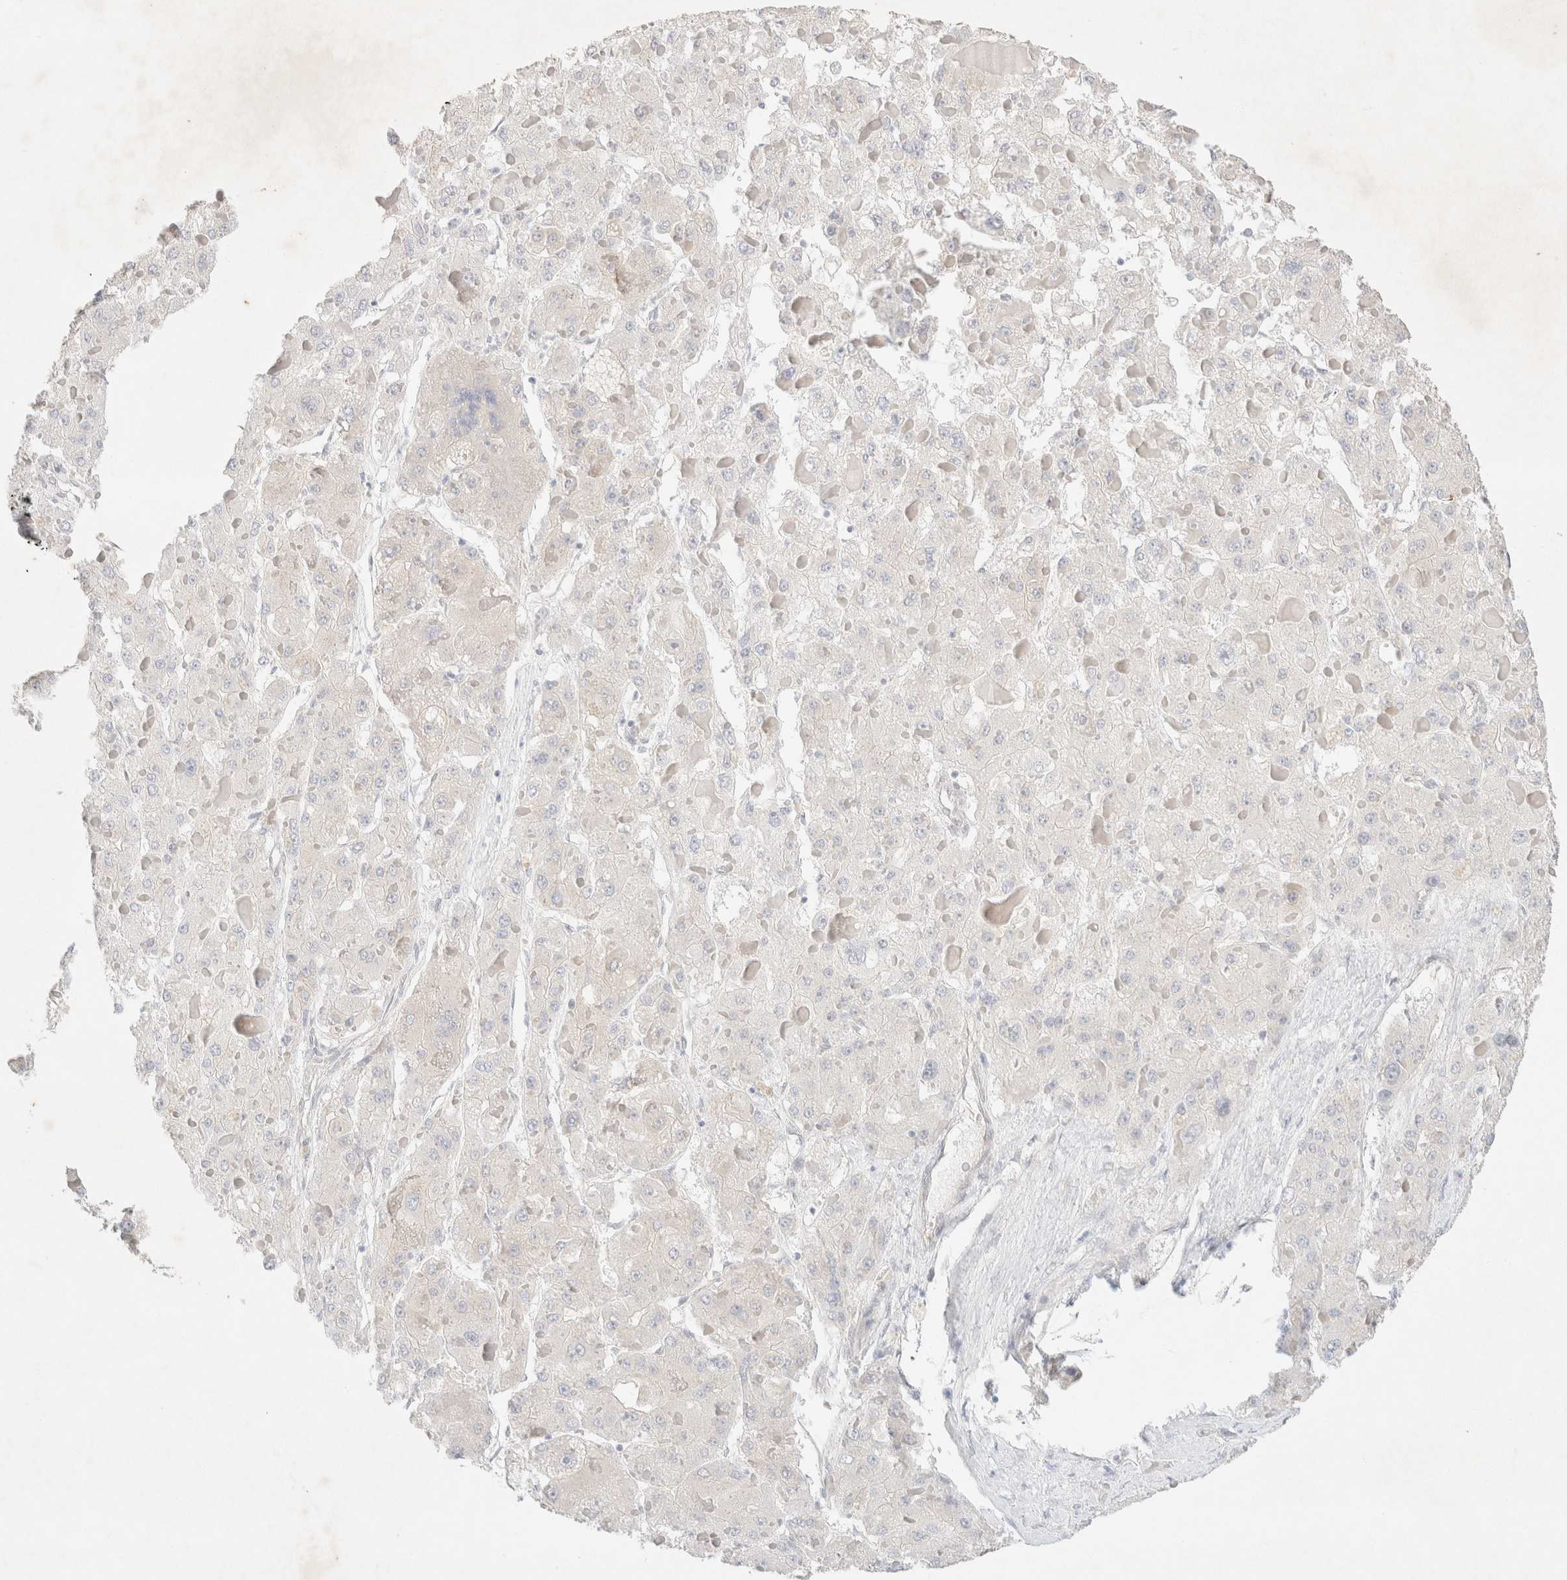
{"staining": {"intensity": "negative", "quantity": "none", "location": "none"}, "tissue": "liver cancer", "cell_type": "Tumor cells", "image_type": "cancer", "snomed": [{"axis": "morphology", "description": "Carcinoma, Hepatocellular, NOS"}, {"axis": "topography", "description": "Liver"}], "caption": "Hepatocellular carcinoma (liver) was stained to show a protein in brown. There is no significant expression in tumor cells.", "gene": "CSNK1E", "patient": {"sex": "female", "age": 73}}